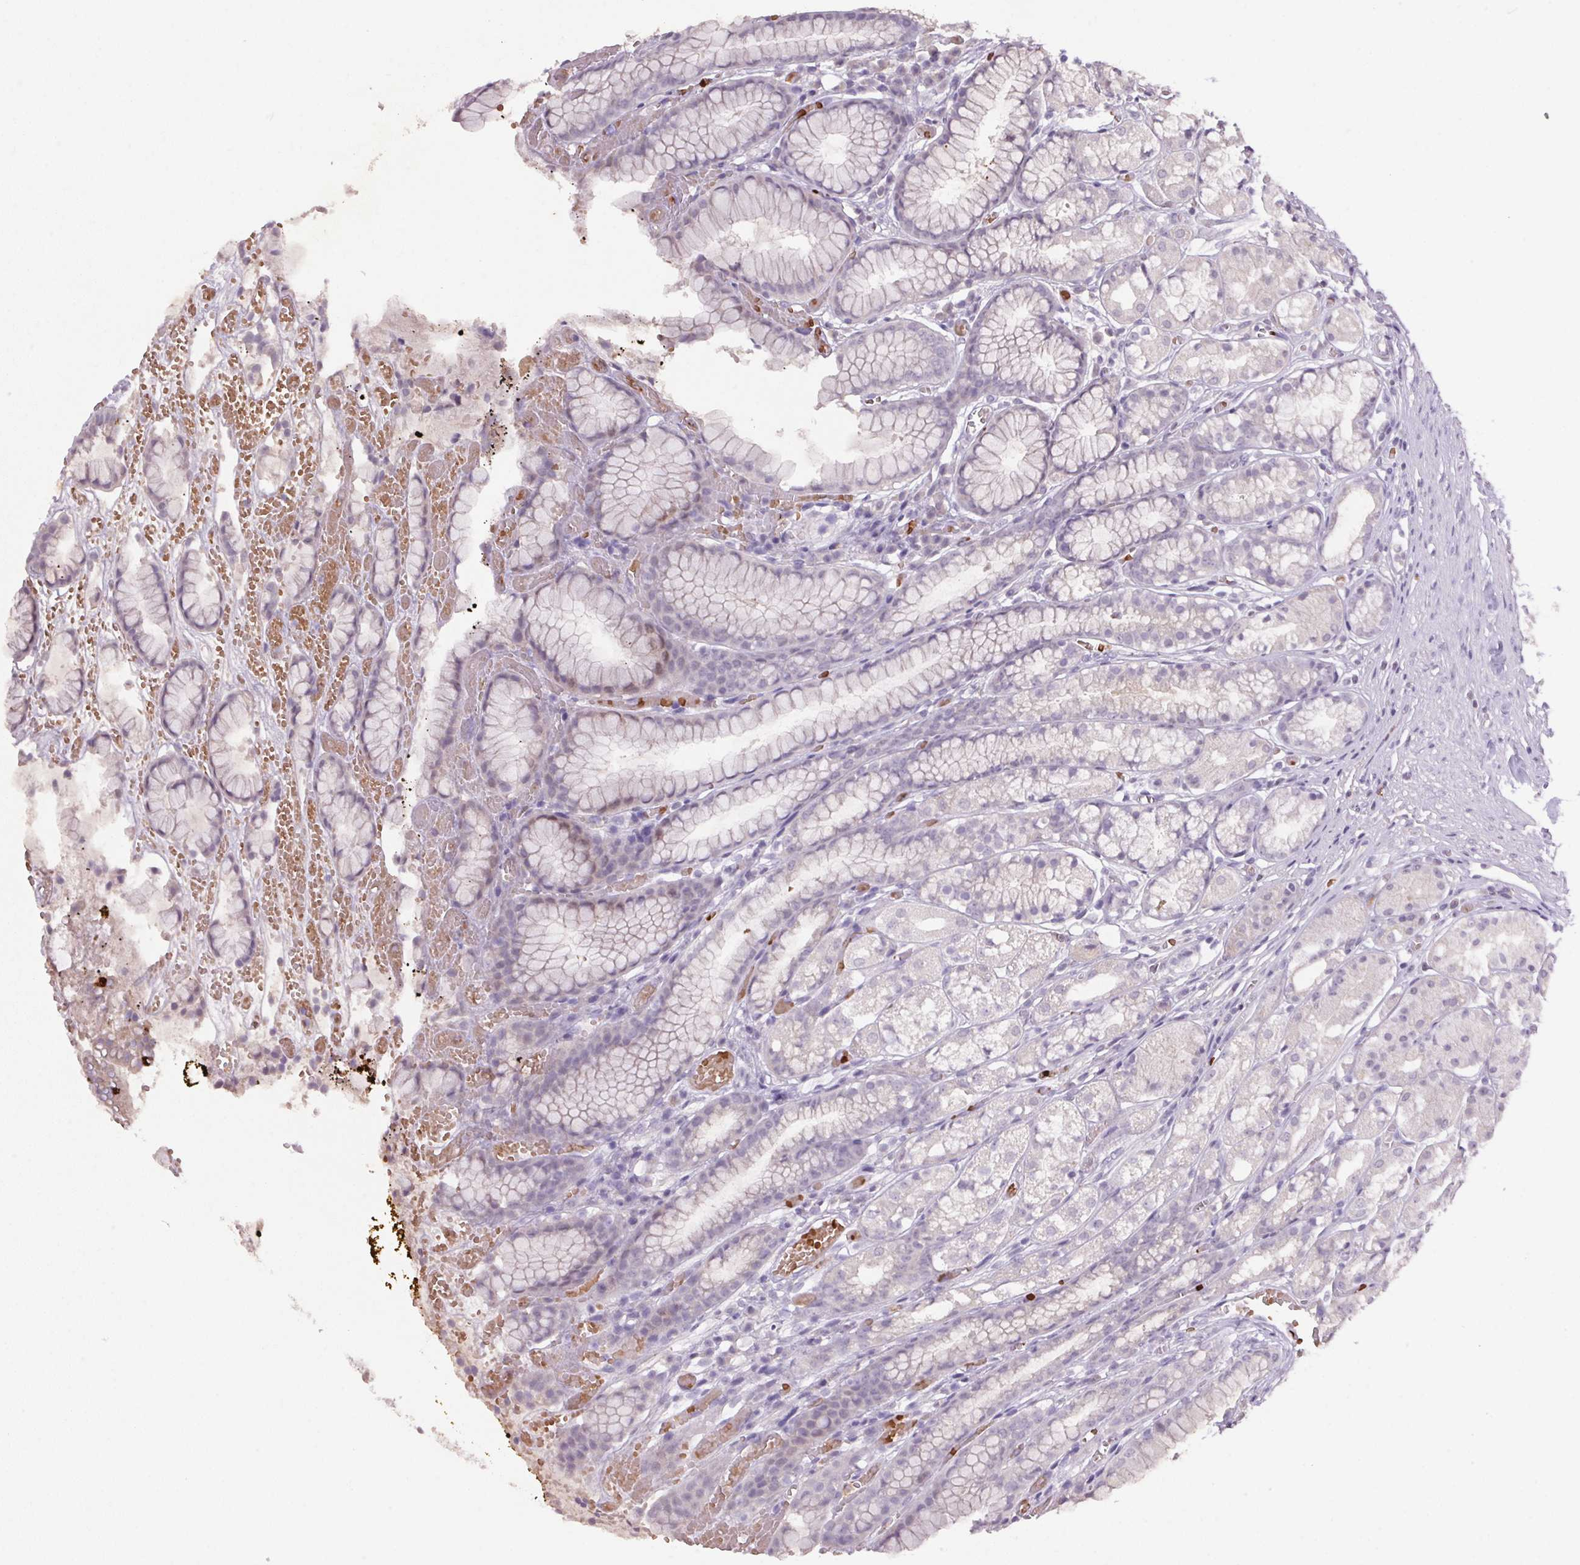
{"staining": {"intensity": "negative", "quantity": "none", "location": "none"}, "tissue": "stomach", "cell_type": "Glandular cells", "image_type": "normal", "snomed": [{"axis": "morphology", "description": "Normal tissue, NOS"}, {"axis": "topography", "description": "Smooth muscle"}, {"axis": "topography", "description": "Stomach"}], "caption": "This is an IHC photomicrograph of unremarkable stomach. There is no expression in glandular cells.", "gene": "TRDN", "patient": {"sex": "male", "age": 70}}